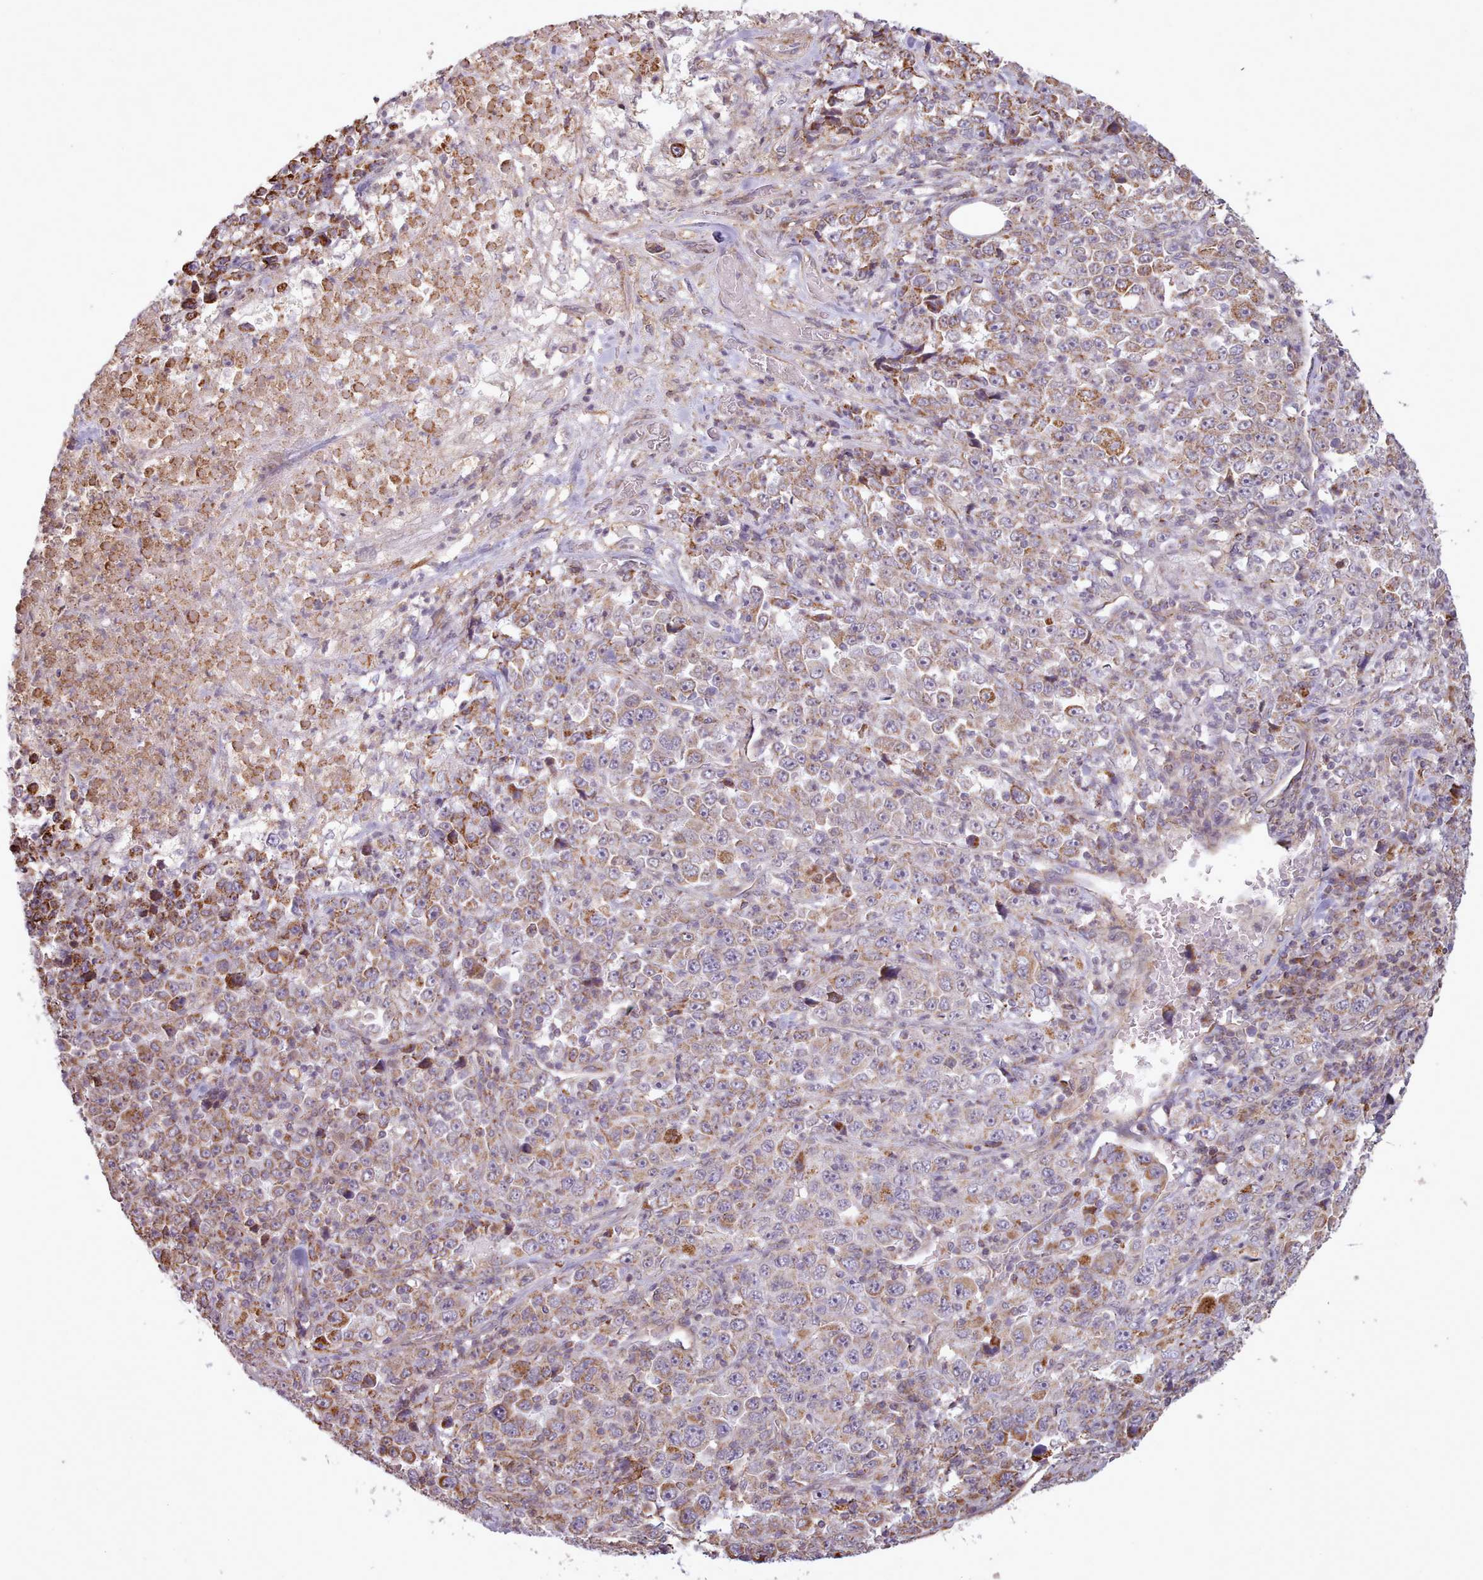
{"staining": {"intensity": "moderate", "quantity": "25%-75%", "location": "cytoplasmic/membranous"}, "tissue": "stomach cancer", "cell_type": "Tumor cells", "image_type": "cancer", "snomed": [{"axis": "morphology", "description": "Normal tissue, NOS"}, {"axis": "morphology", "description": "Adenocarcinoma, NOS"}, {"axis": "topography", "description": "Stomach, upper"}, {"axis": "topography", "description": "Stomach"}], "caption": "Protein analysis of adenocarcinoma (stomach) tissue shows moderate cytoplasmic/membranous staining in about 25%-75% of tumor cells. (Brightfield microscopy of DAB IHC at high magnification).", "gene": "ZMYM4", "patient": {"sex": "male", "age": 59}}